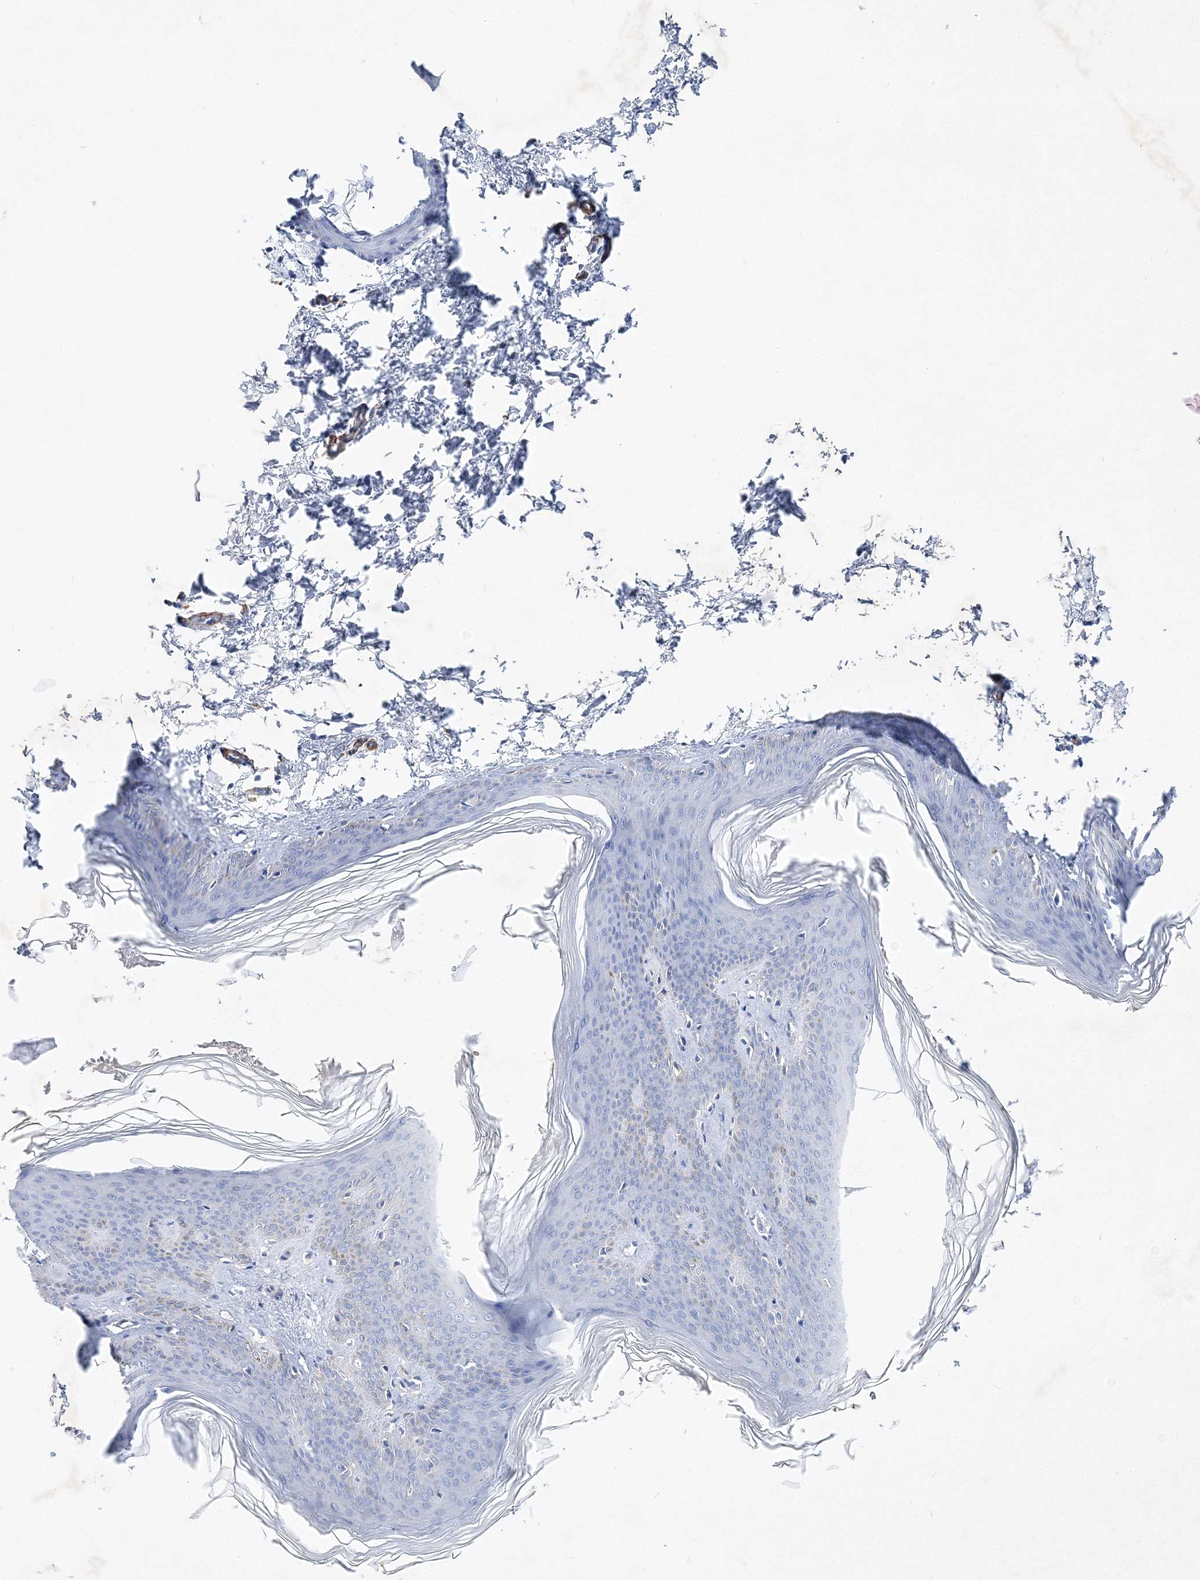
{"staining": {"intensity": "negative", "quantity": "none", "location": "none"}, "tissue": "skin", "cell_type": "Fibroblasts", "image_type": "normal", "snomed": [{"axis": "morphology", "description": "Normal tissue, NOS"}, {"axis": "topography", "description": "Skin"}], "caption": "This is an immunohistochemistry photomicrograph of unremarkable human skin. There is no staining in fibroblasts.", "gene": "RTN2", "patient": {"sex": "female", "age": 27}}